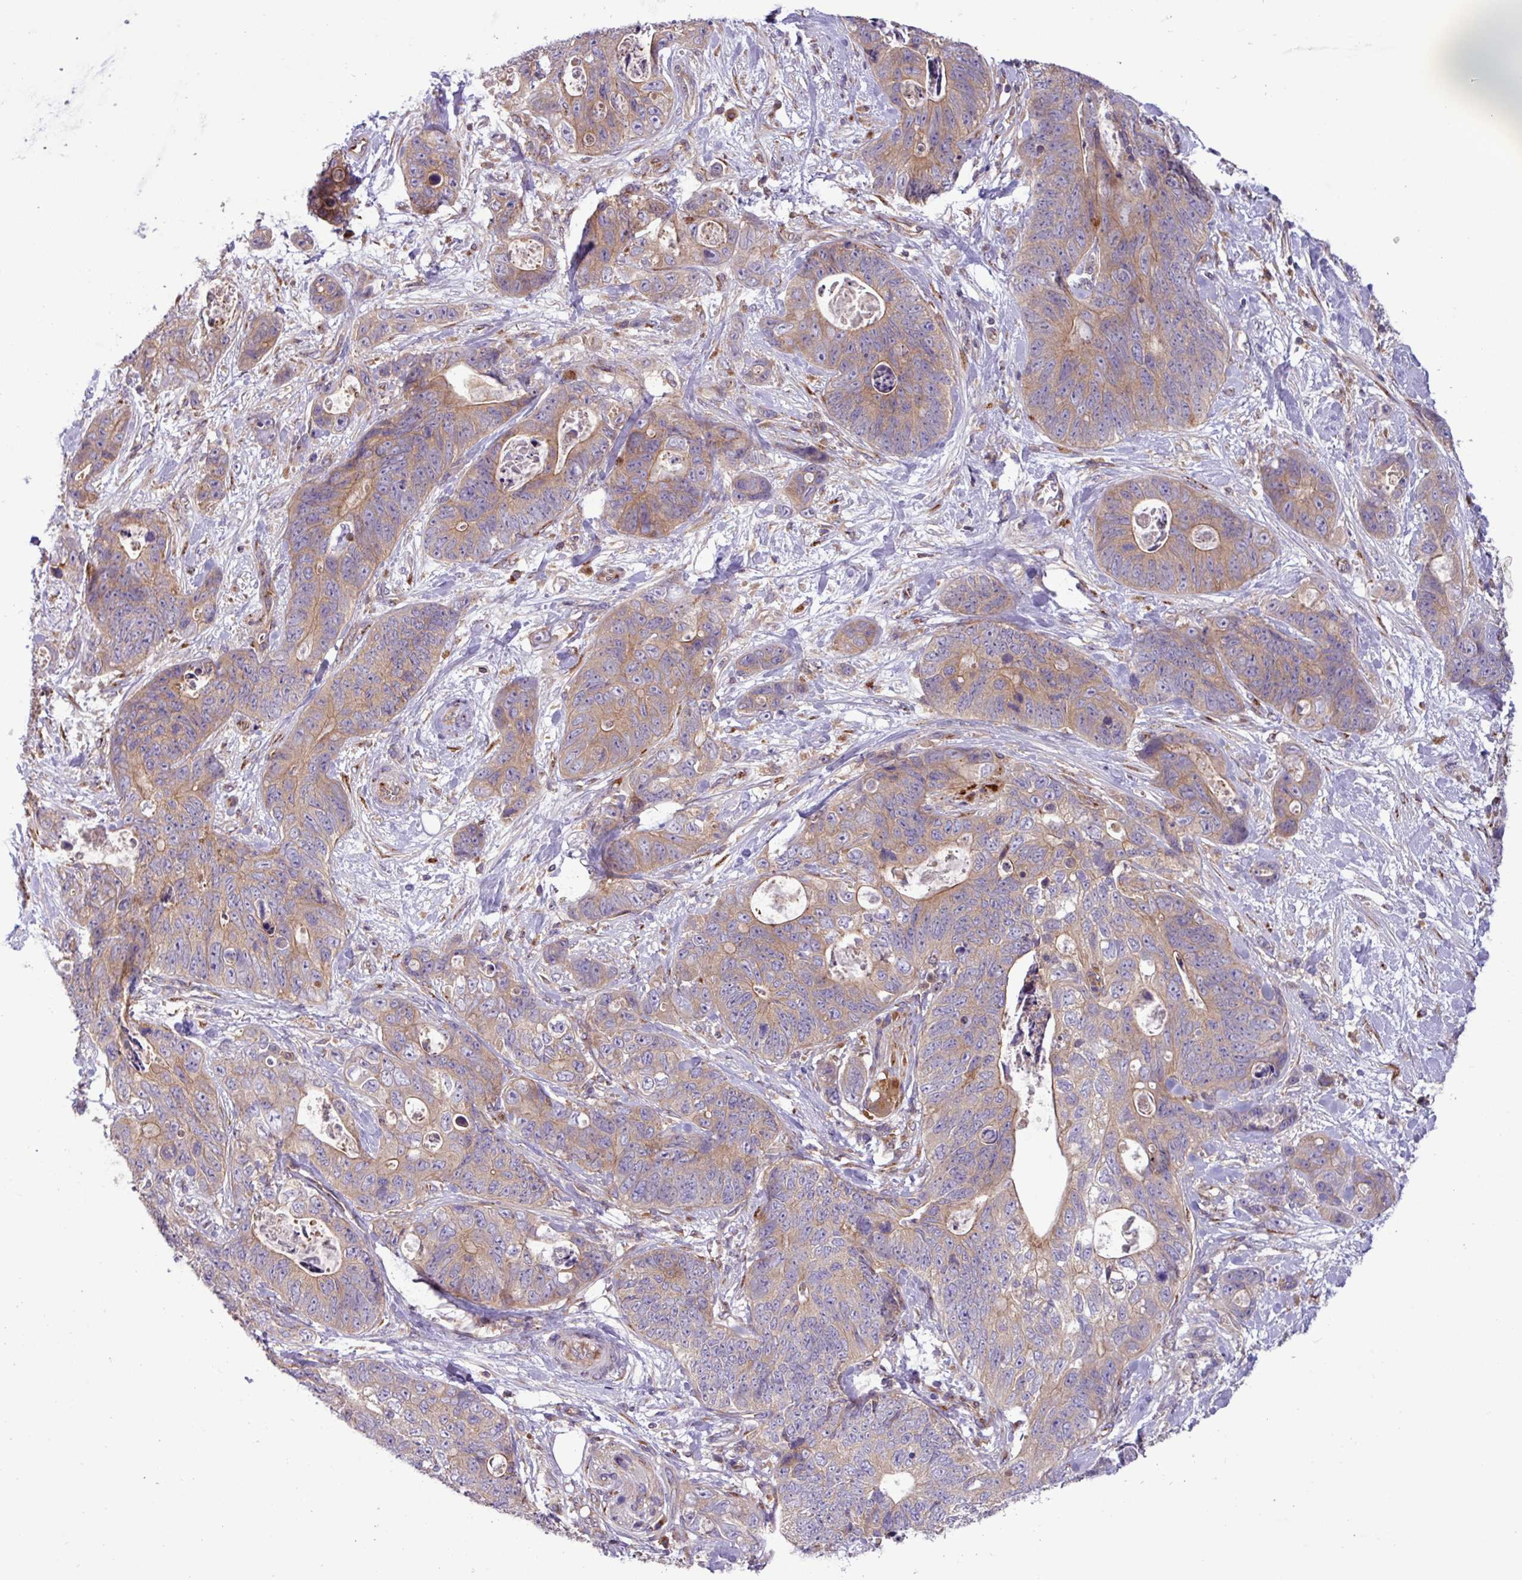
{"staining": {"intensity": "moderate", "quantity": ">75%", "location": "cytoplasmic/membranous"}, "tissue": "stomach cancer", "cell_type": "Tumor cells", "image_type": "cancer", "snomed": [{"axis": "morphology", "description": "Normal tissue, NOS"}, {"axis": "morphology", "description": "Adenocarcinoma, NOS"}, {"axis": "topography", "description": "Stomach"}], "caption": "Tumor cells display medium levels of moderate cytoplasmic/membranous staining in approximately >75% of cells in stomach cancer.", "gene": "RAB19", "patient": {"sex": "female", "age": 89}}